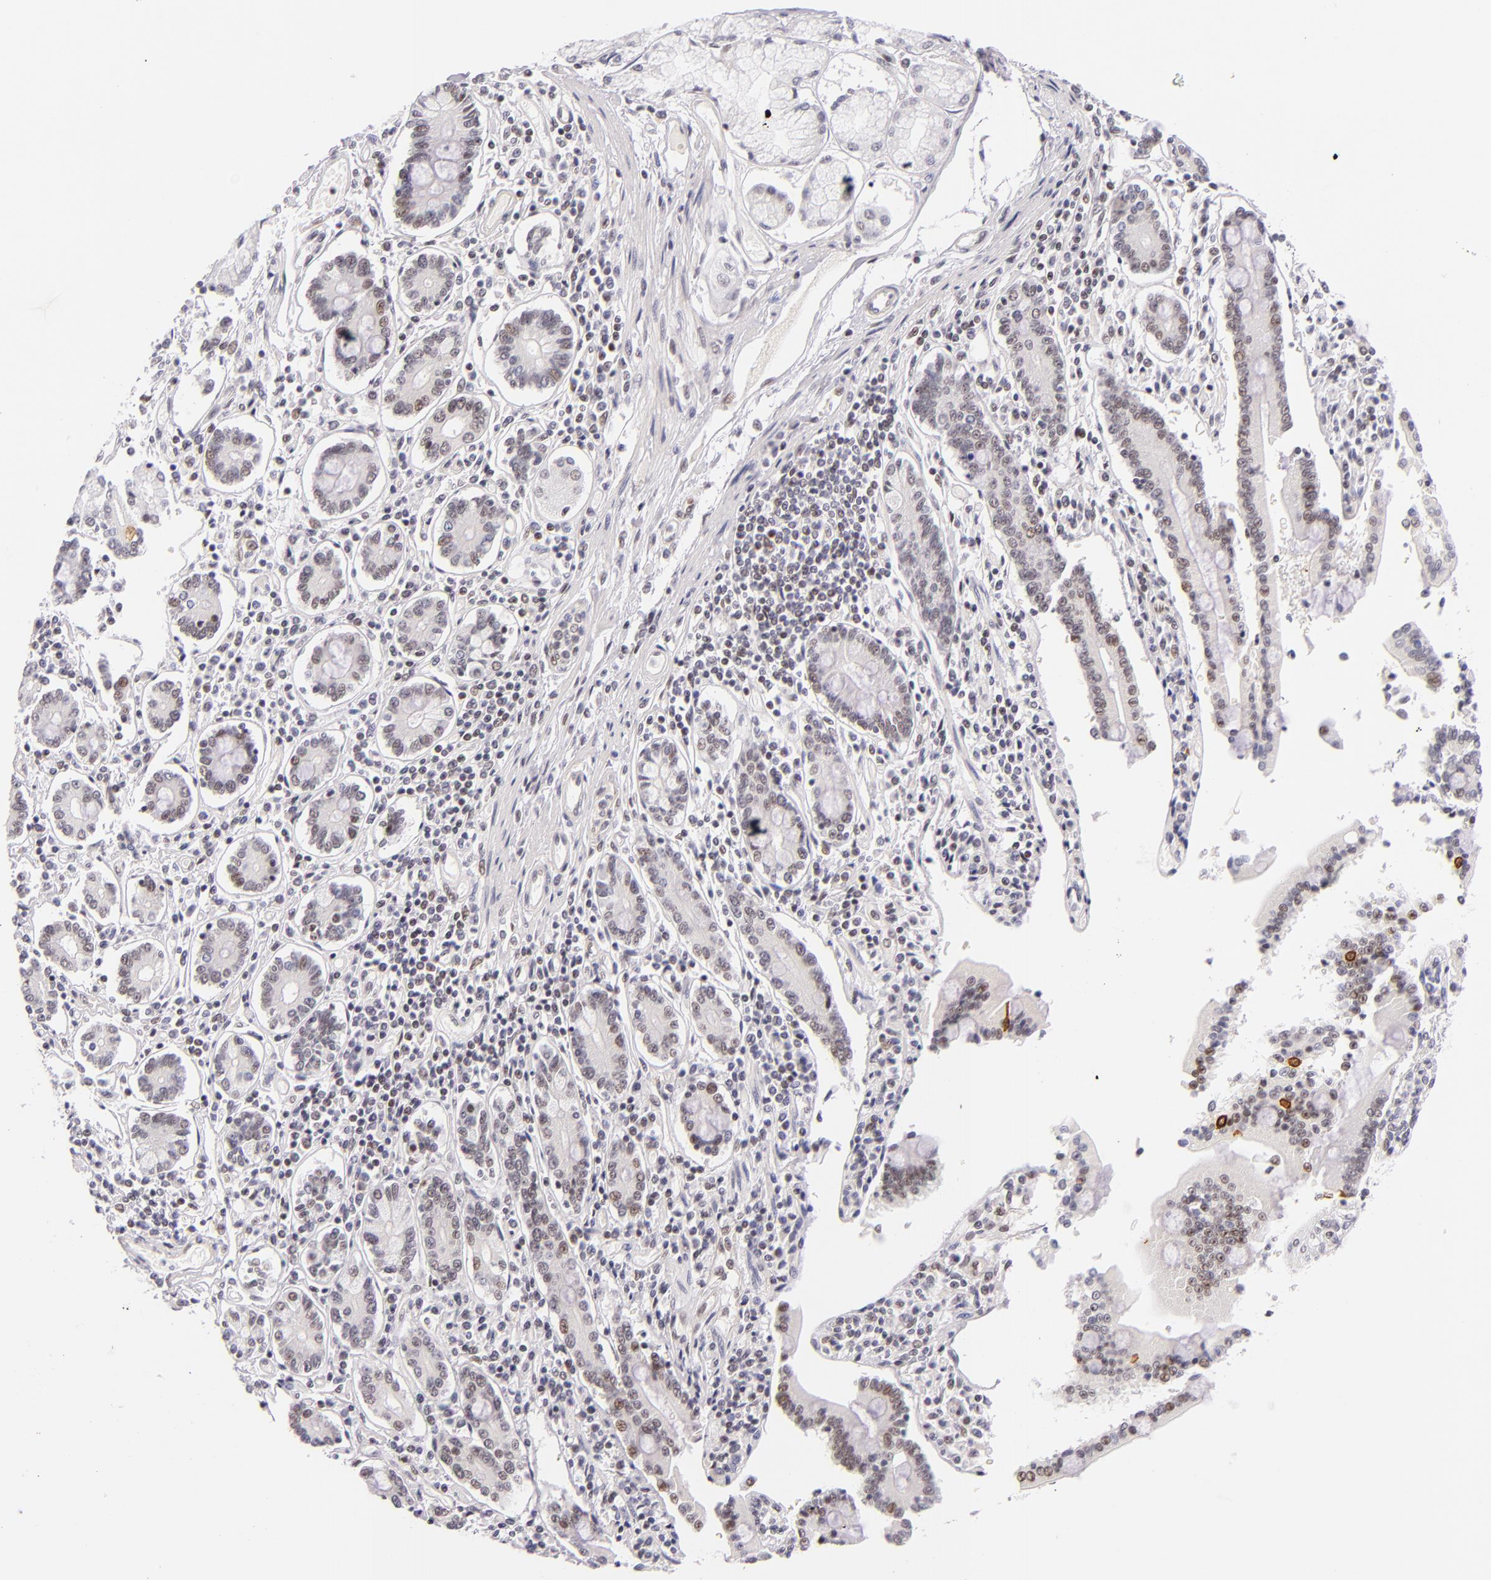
{"staining": {"intensity": "weak", "quantity": "<25%", "location": "nuclear"}, "tissue": "pancreatic cancer", "cell_type": "Tumor cells", "image_type": "cancer", "snomed": [{"axis": "morphology", "description": "Adenocarcinoma, NOS"}, {"axis": "topography", "description": "Pancreas"}], "caption": "This is an IHC image of human pancreatic adenocarcinoma. There is no staining in tumor cells.", "gene": "BCL3", "patient": {"sex": "female", "age": 57}}